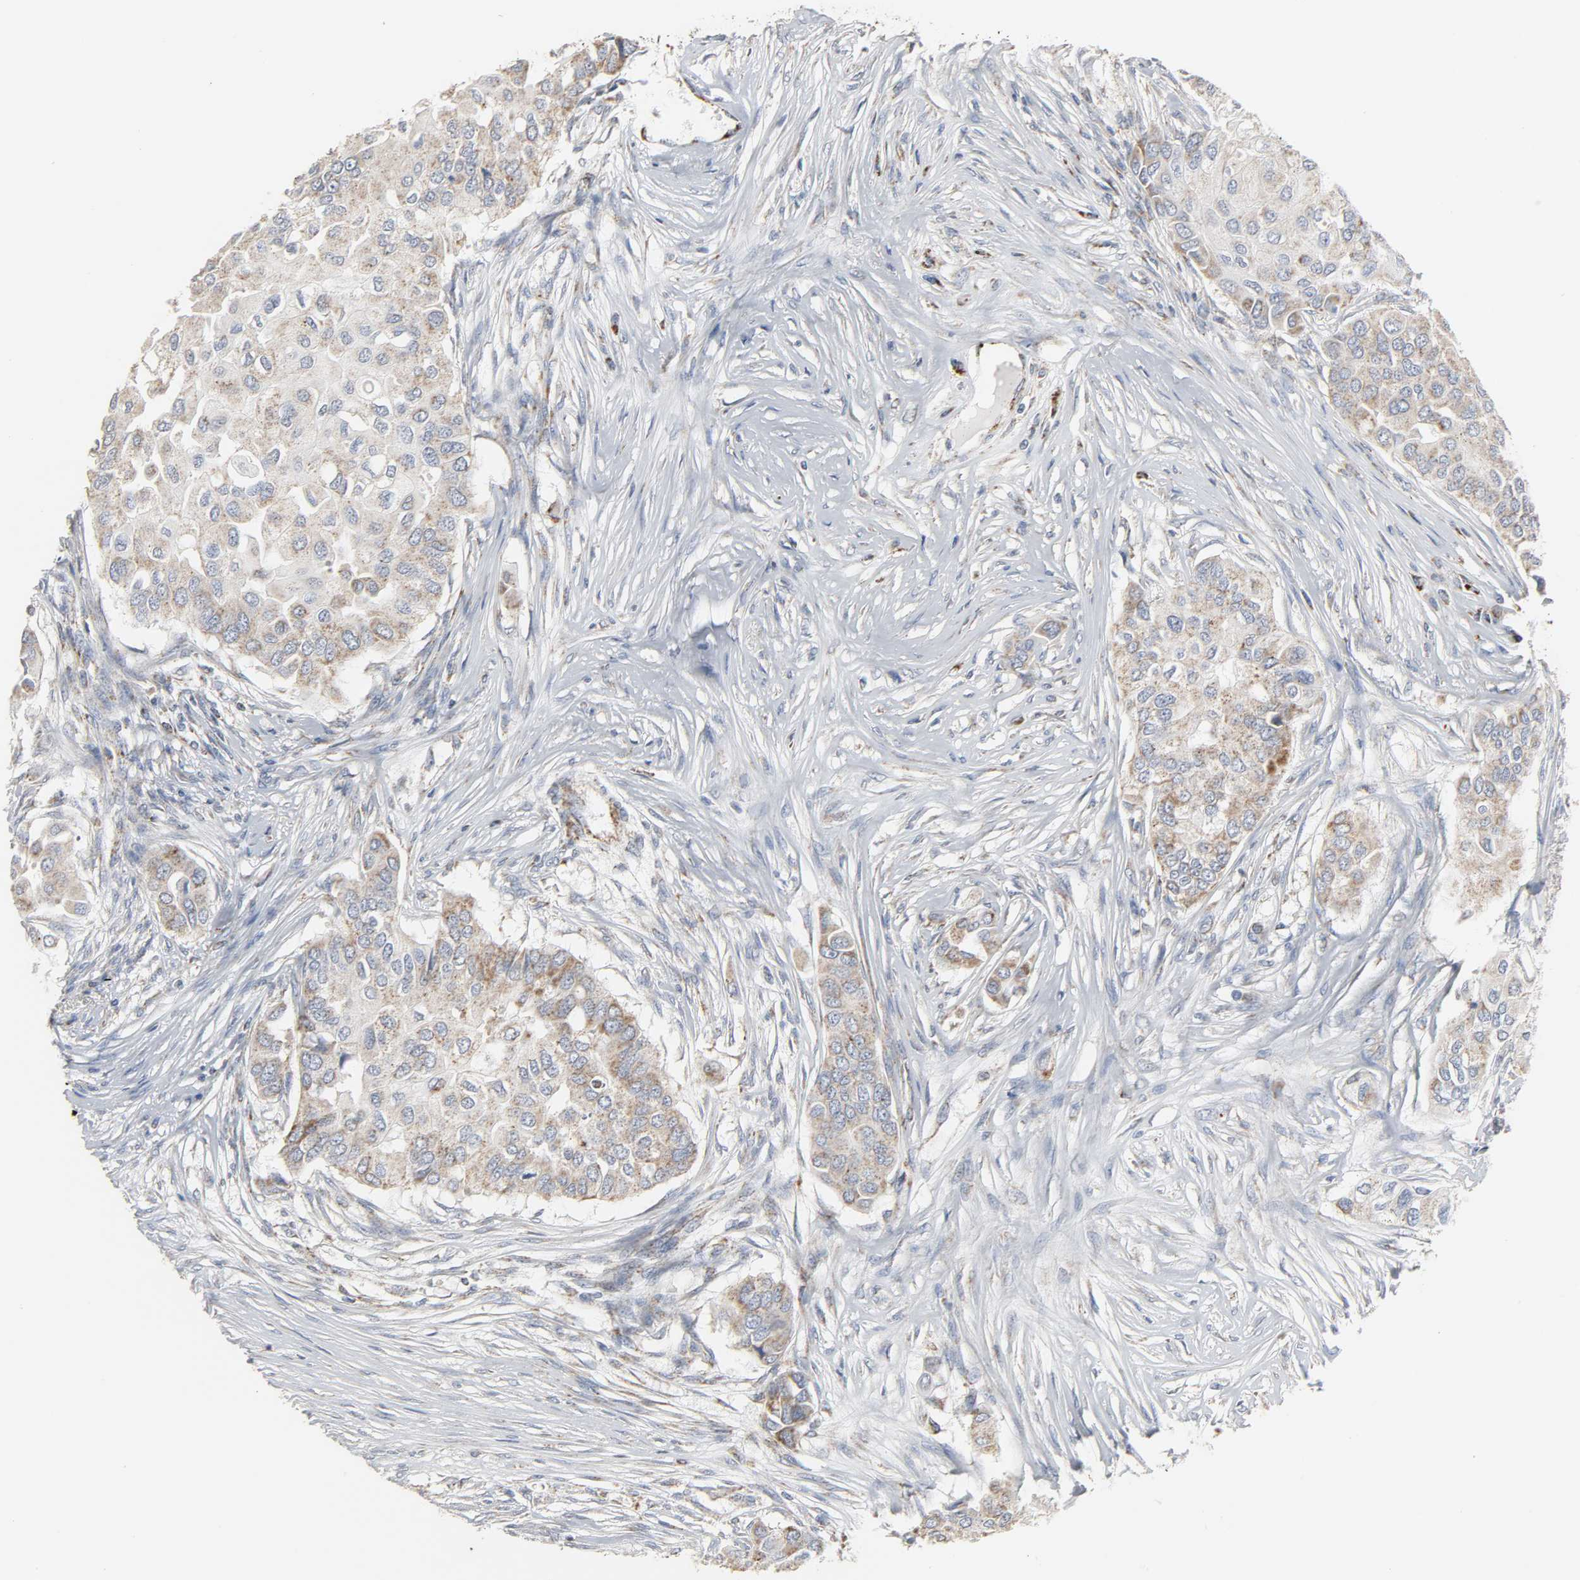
{"staining": {"intensity": "moderate", "quantity": "25%-75%", "location": "cytoplasmic/membranous"}, "tissue": "breast cancer", "cell_type": "Tumor cells", "image_type": "cancer", "snomed": [{"axis": "morphology", "description": "Normal tissue, NOS"}, {"axis": "morphology", "description": "Duct carcinoma"}, {"axis": "topography", "description": "Breast"}], "caption": "Human intraductal carcinoma (breast) stained with a protein marker displays moderate staining in tumor cells.", "gene": "ACAT1", "patient": {"sex": "female", "age": 49}}